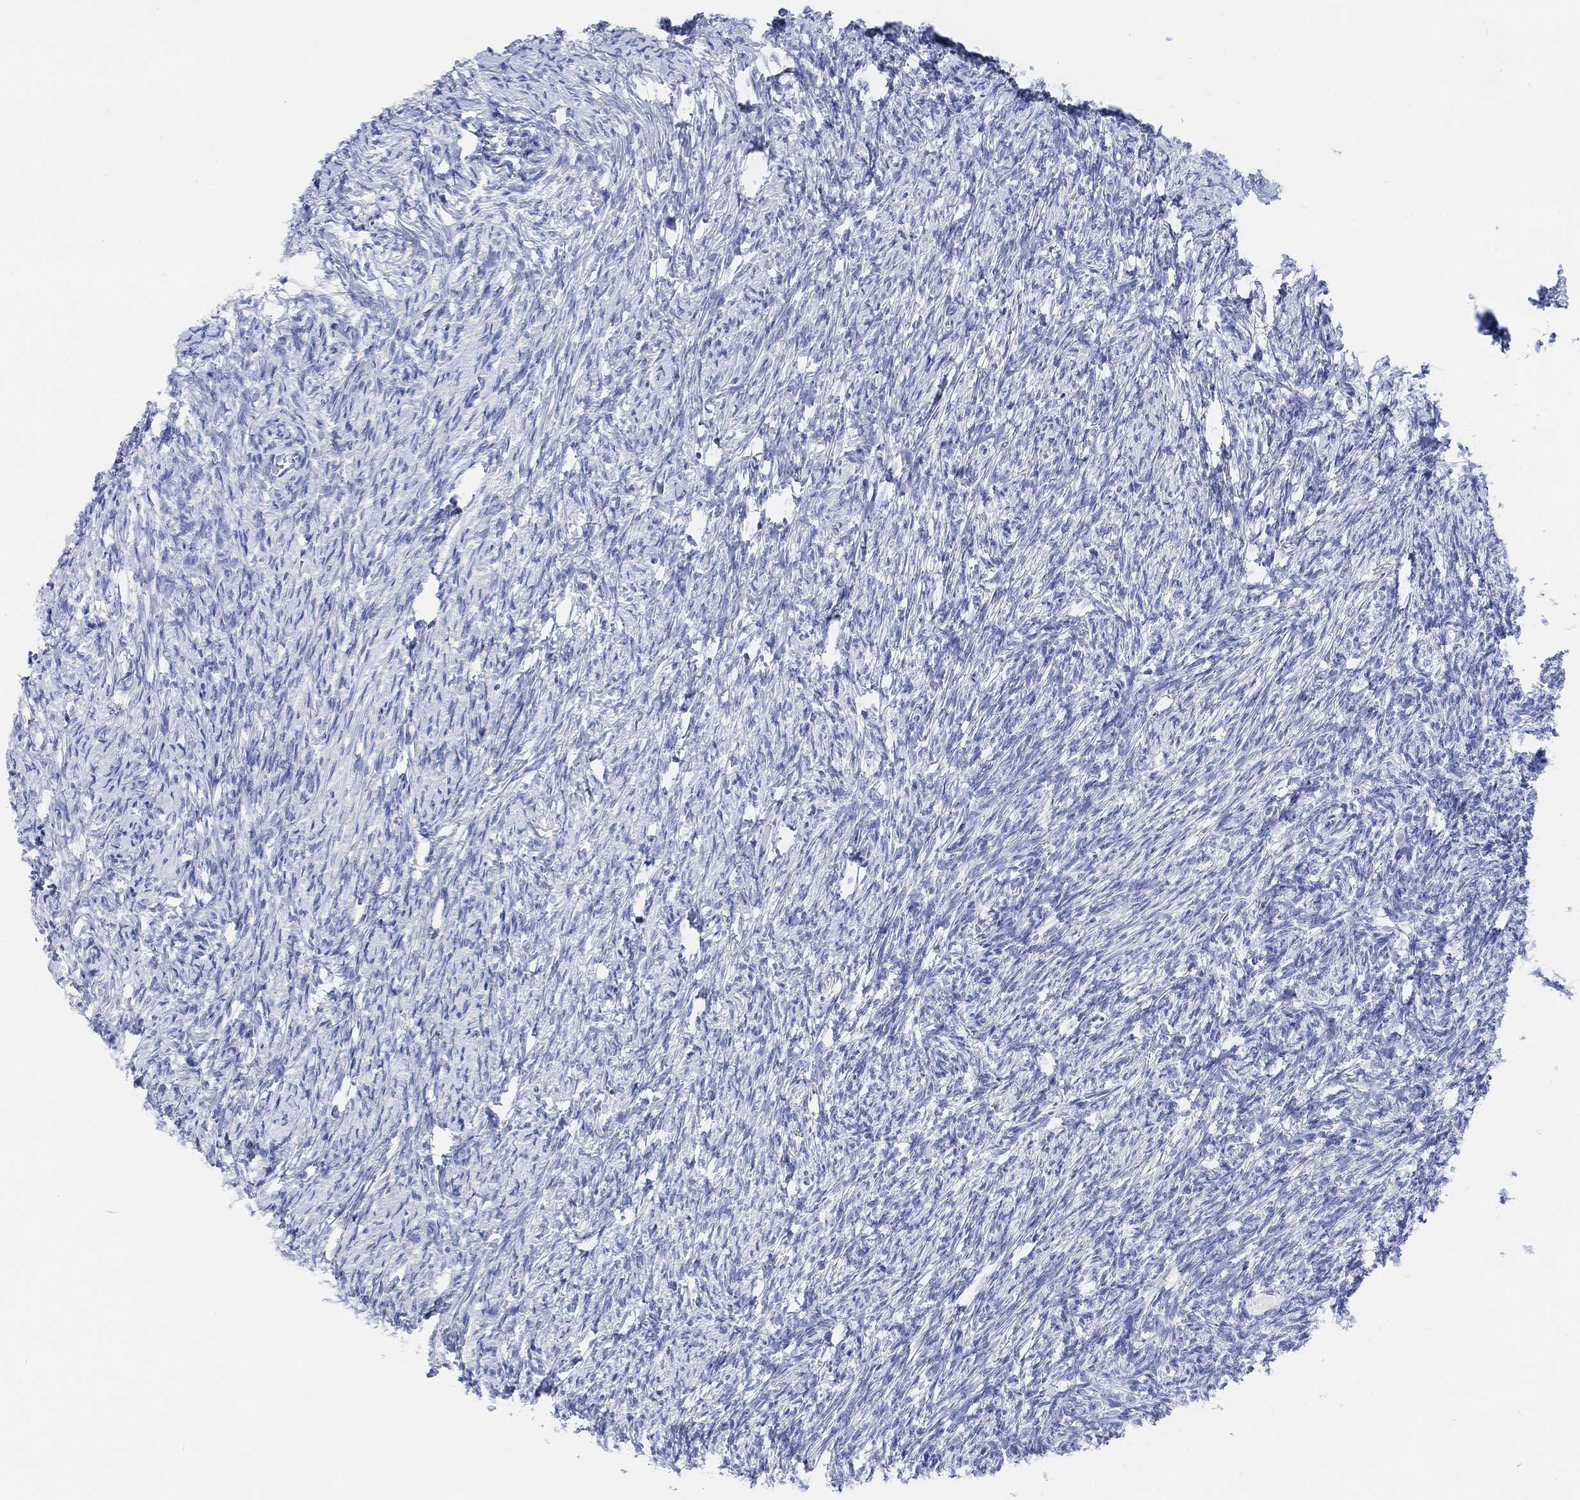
{"staining": {"intensity": "negative", "quantity": "none", "location": "none"}, "tissue": "ovary", "cell_type": "Ovarian stroma cells", "image_type": "normal", "snomed": [{"axis": "morphology", "description": "Normal tissue, NOS"}, {"axis": "topography", "description": "Ovary"}], "caption": "This is a image of immunohistochemistry (IHC) staining of benign ovary, which shows no staining in ovarian stroma cells.", "gene": "ENO4", "patient": {"sex": "female", "age": 39}}